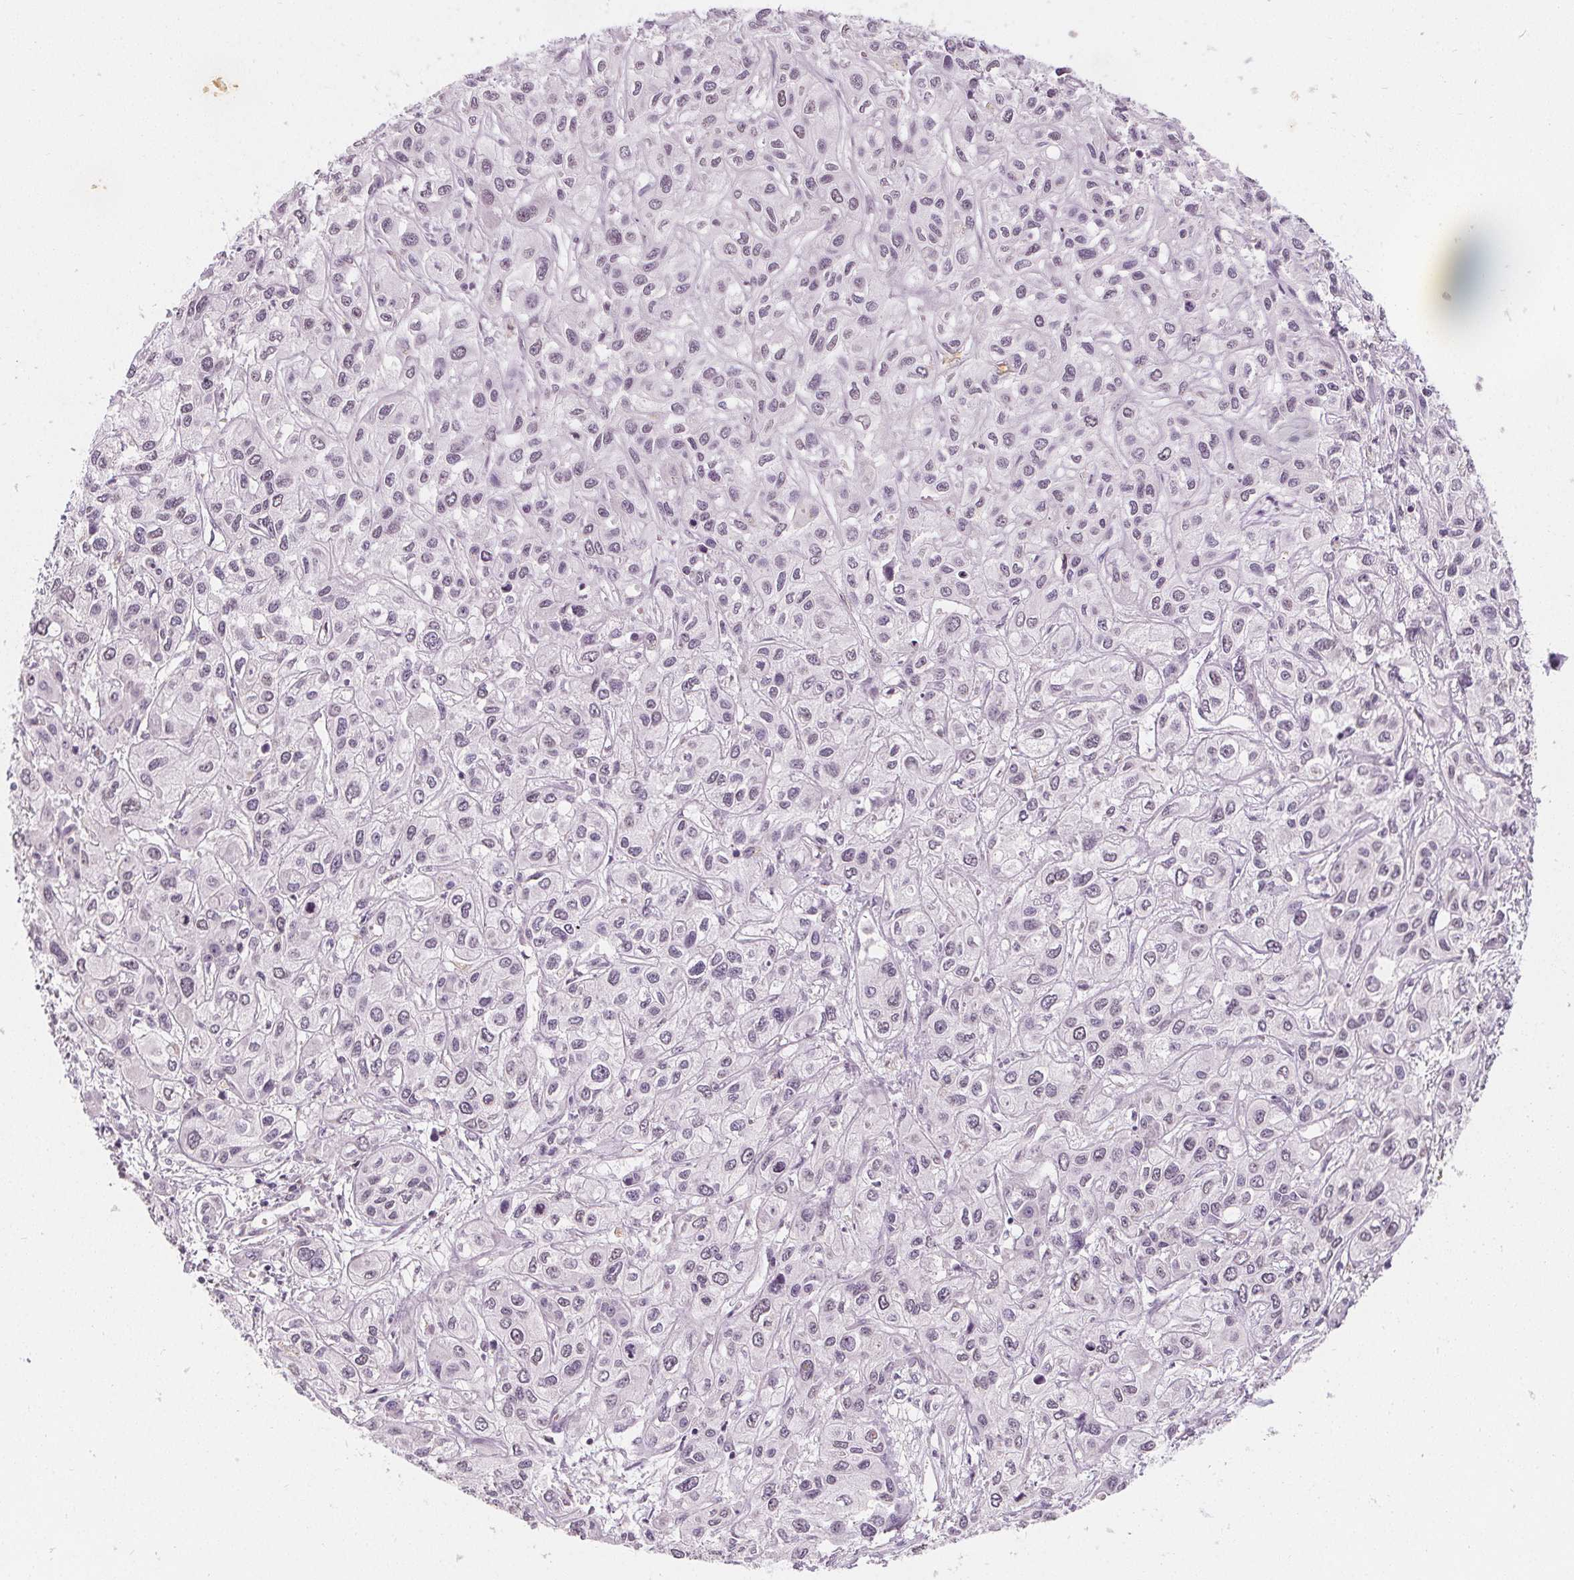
{"staining": {"intensity": "negative", "quantity": "none", "location": "none"}, "tissue": "liver cancer", "cell_type": "Tumor cells", "image_type": "cancer", "snomed": [{"axis": "morphology", "description": "Cholangiocarcinoma"}, {"axis": "topography", "description": "Liver"}], "caption": "The IHC histopathology image has no significant staining in tumor cells of liver cancer tissue.", "gene": "DBX2", "patient": {"sex": "female", "age": 66}}